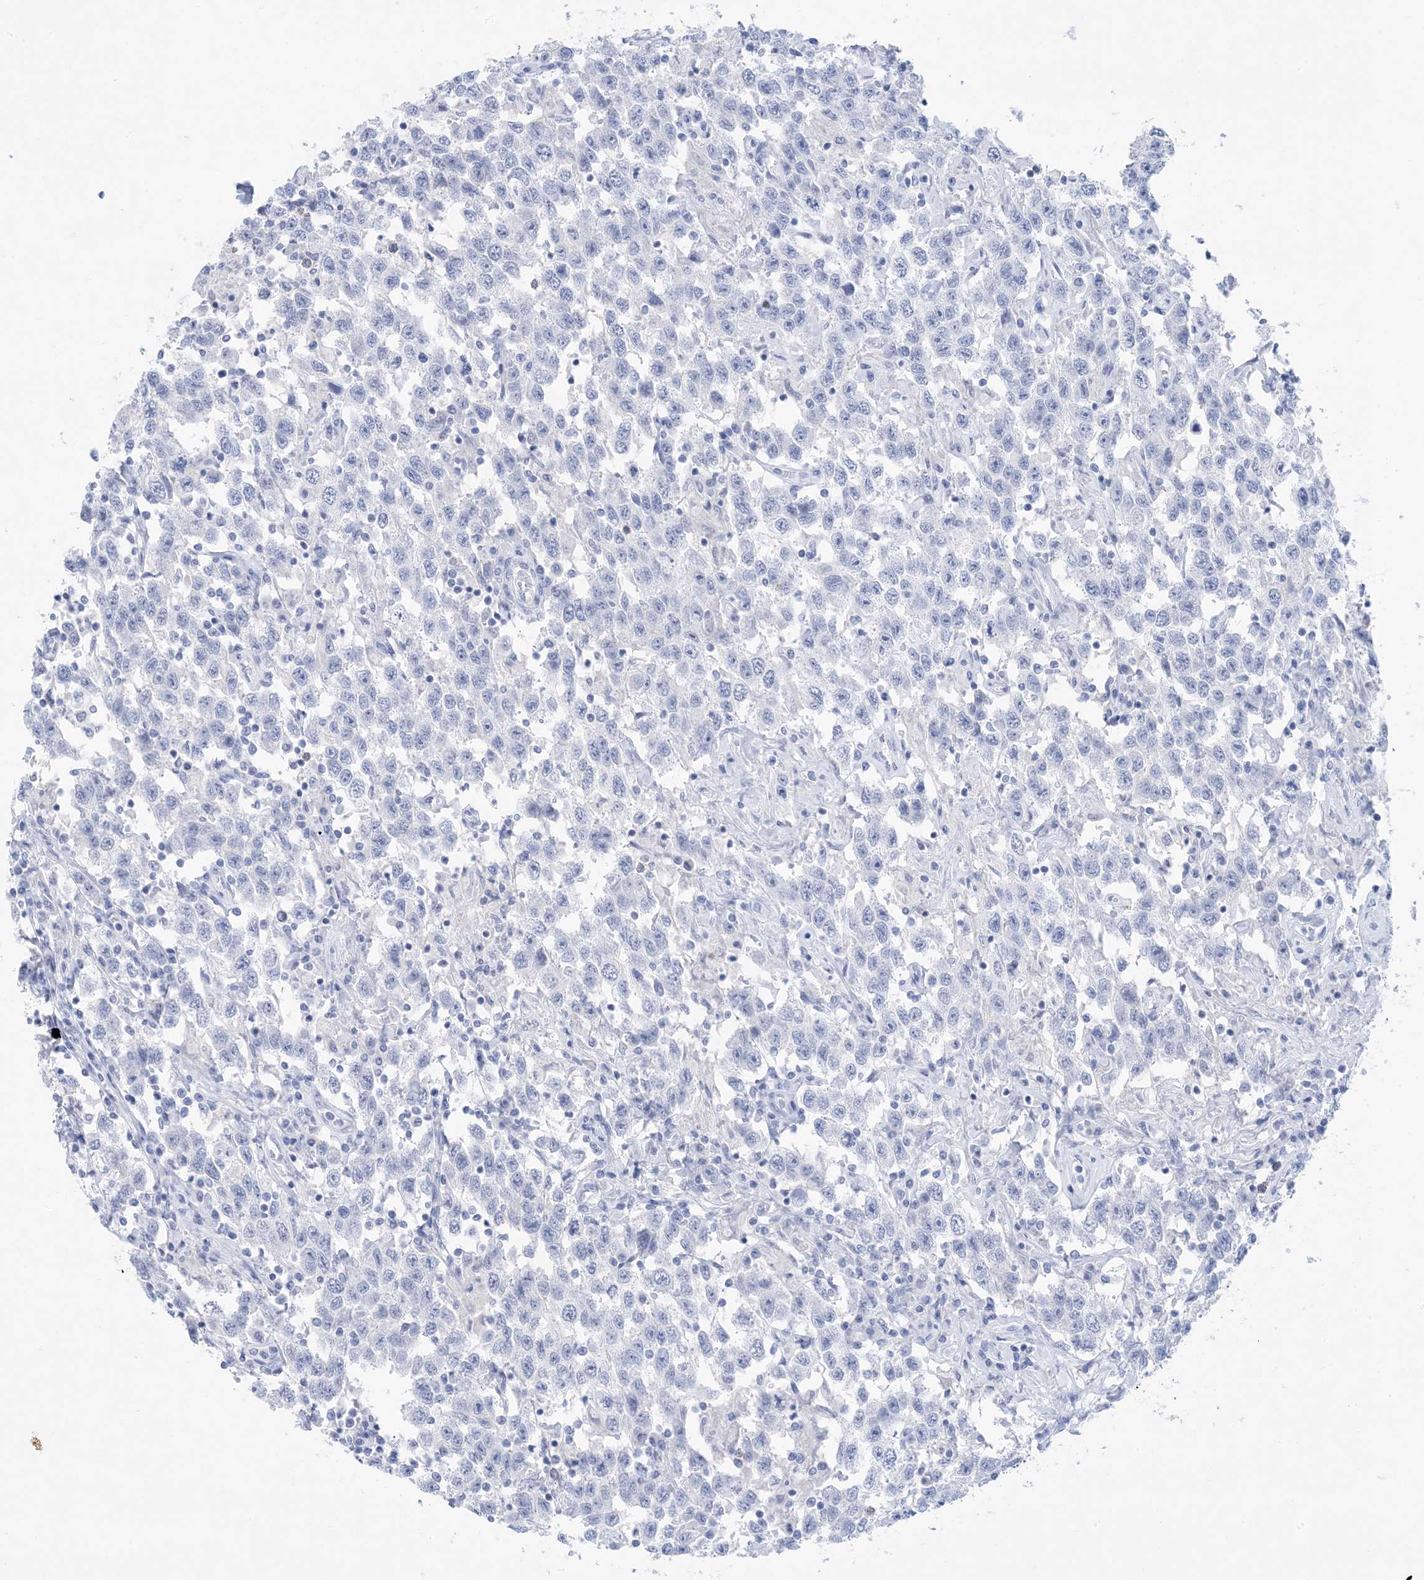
{"staining": {"intensity": "negative", "quantity": "none", "location": "none"}, "tissue": "testis cancer", "cell_type": "Tumor cells", "image_type": "cancer", "snomed": [{"axis": "morphology", "description": "Seminoma, NOS"}, {"axis": "topography", "description": "Testis"}], "caption": "The immunohistochemistry (IHC) micrograph has no significant staining in tumor cells of testis seminoma tissue.", "gene": "SH3YL1", "patient": {"sex": "male", "age": 41}}